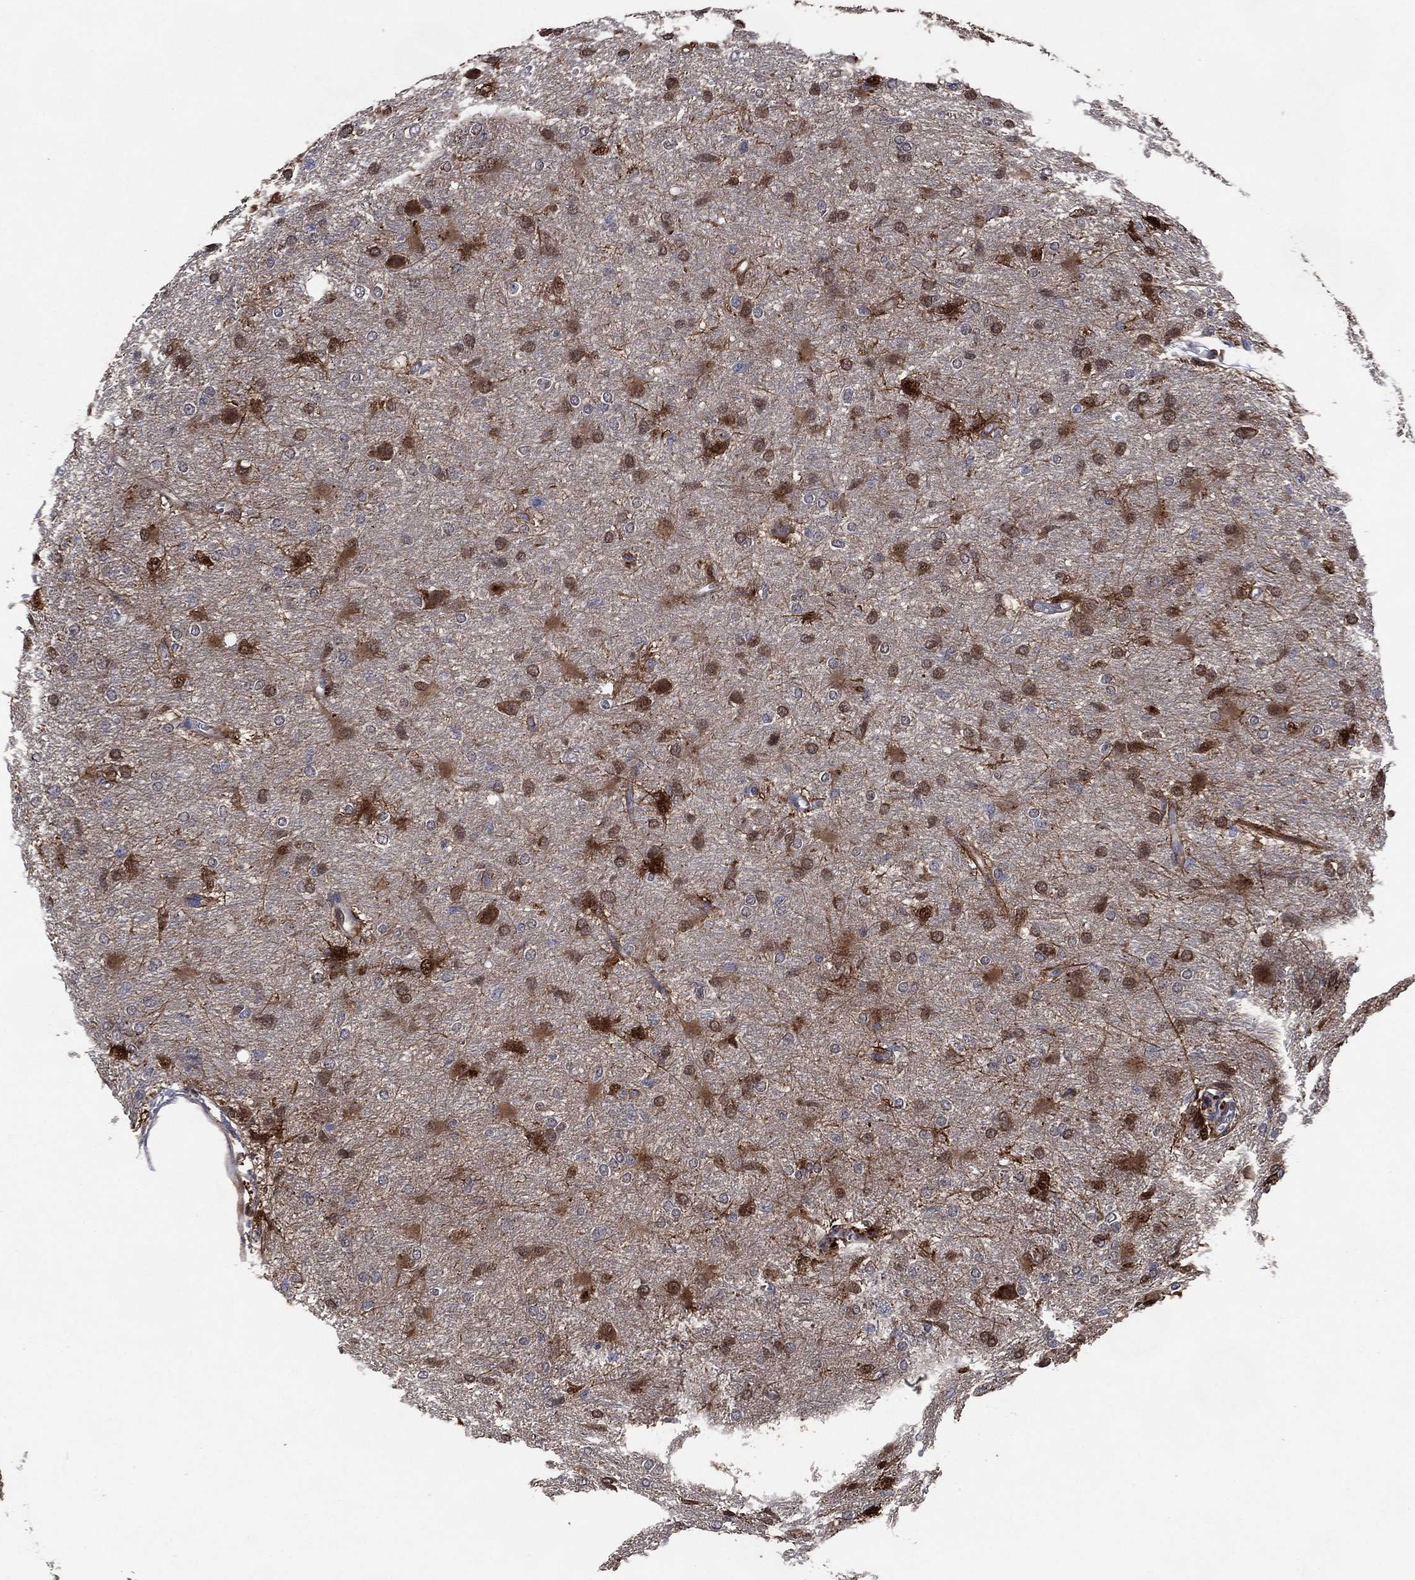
{"staining": {"intensity": "moderate", "quantity": "25%-75%", "location": "cytoplasmic/membranous"}, "tissue": "glioma", "cell_type": "Tumor cells", "image_type": "cancer", "snomed": [{"axis": "morphology", "description": "Glioma, malignant, High grade"}, {"axis": "topography", "description": "Brain"}], "caption": "Brown immunohistochemical staining in glioma demonstrates moderate cytoplasmic/membranous expression in approximately 25%-75% of tumor cells.", "gene": "AK1", "patient": {"sex": "male", "age": 68}}